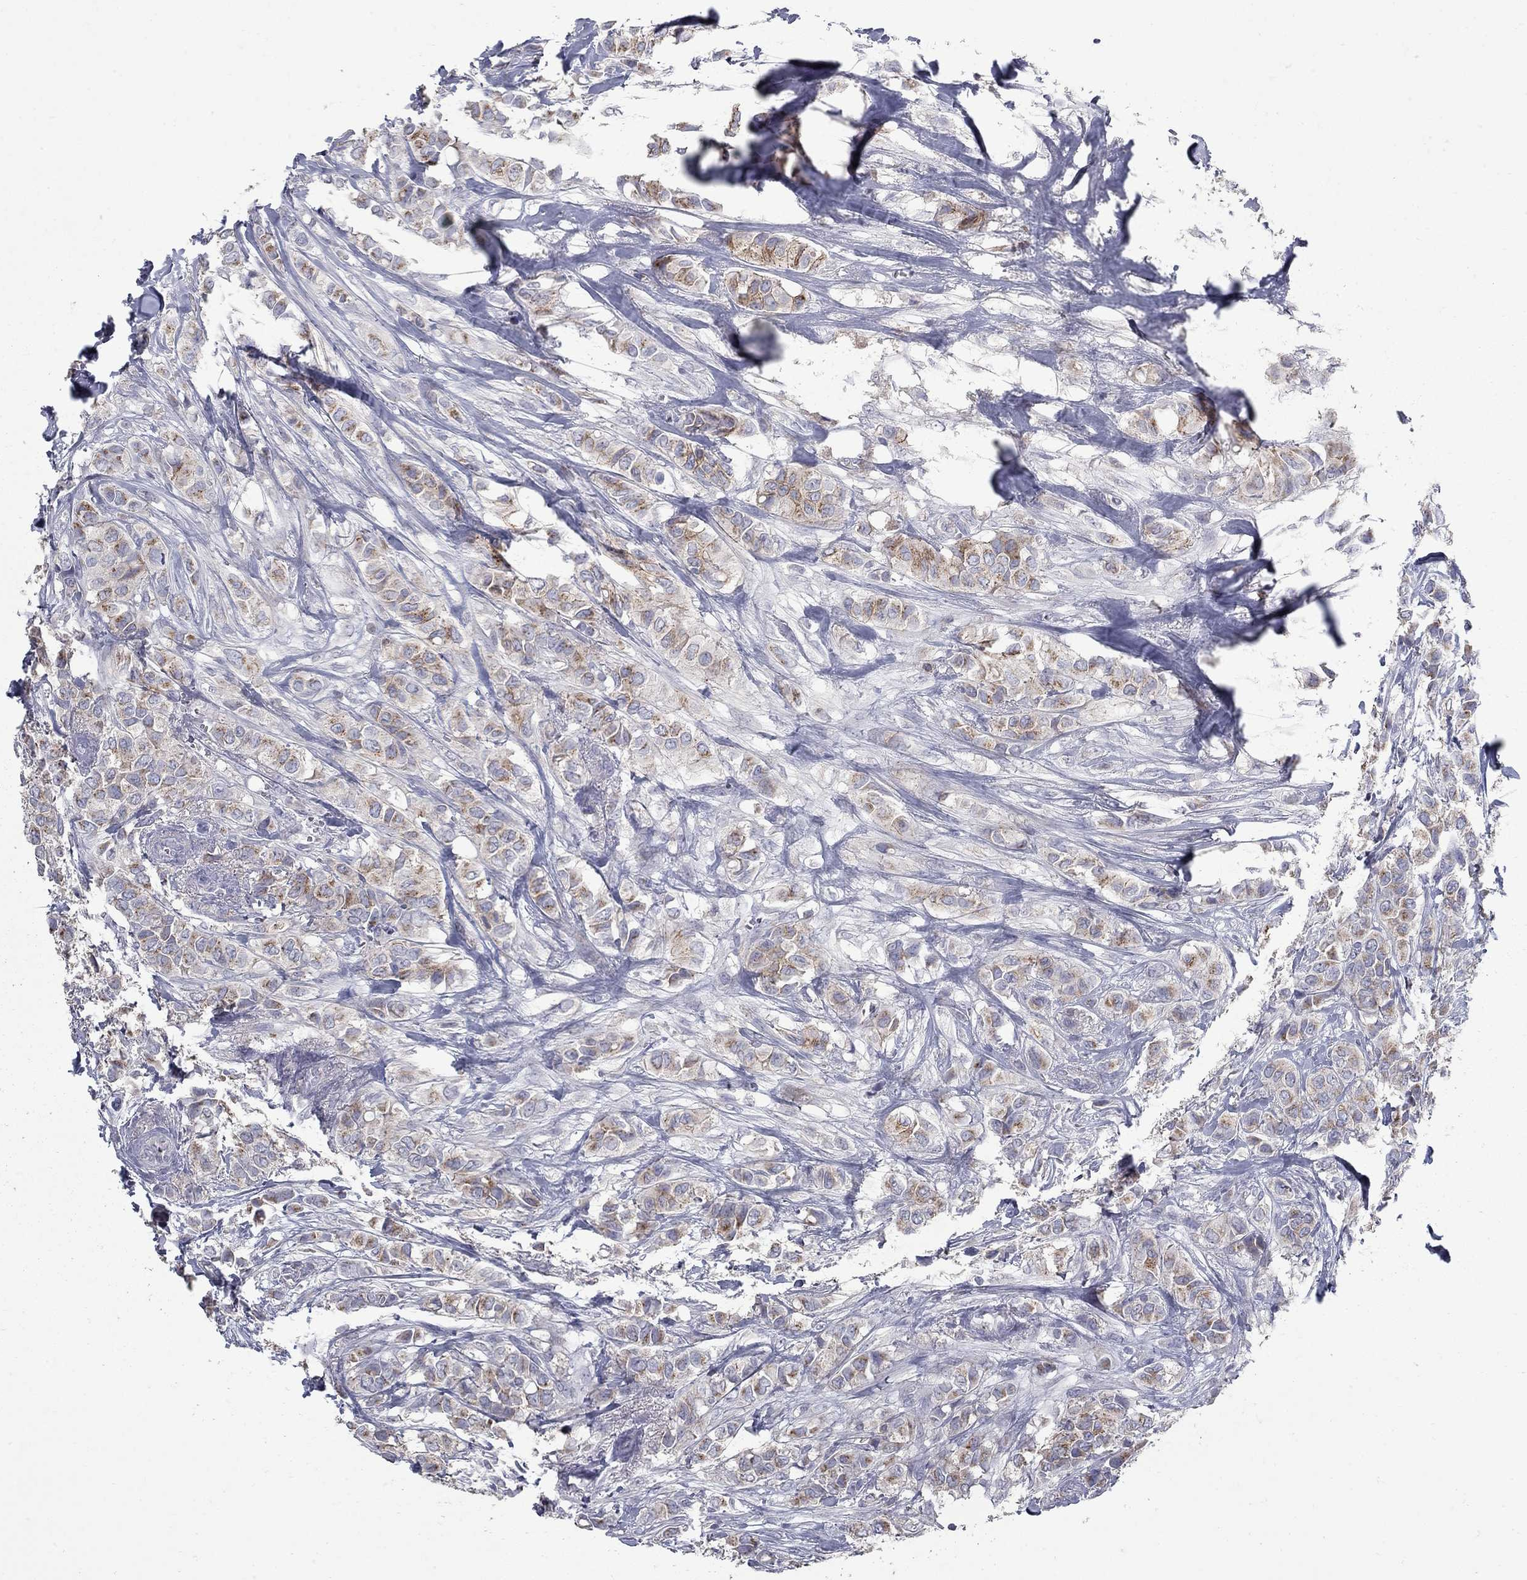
{"staining": {"intensity": "moderate", "quantity": ">75%", "location": "cytoplasmic/membranous"}, "tissue": "breast cancer", "cell_type": "Tumor cells", "image_type": "cancer", "snomed": [{"axis": "morphology", "description": "Duct carcinoma"}, {"axis": "topography", "description": "Breast"}], "caption": "Breast cancer stained with a protein marker shows moderate staining in tumor cells.", "gene": "KIAA0319L", "patient": {"sex": "female", "age": 85}}